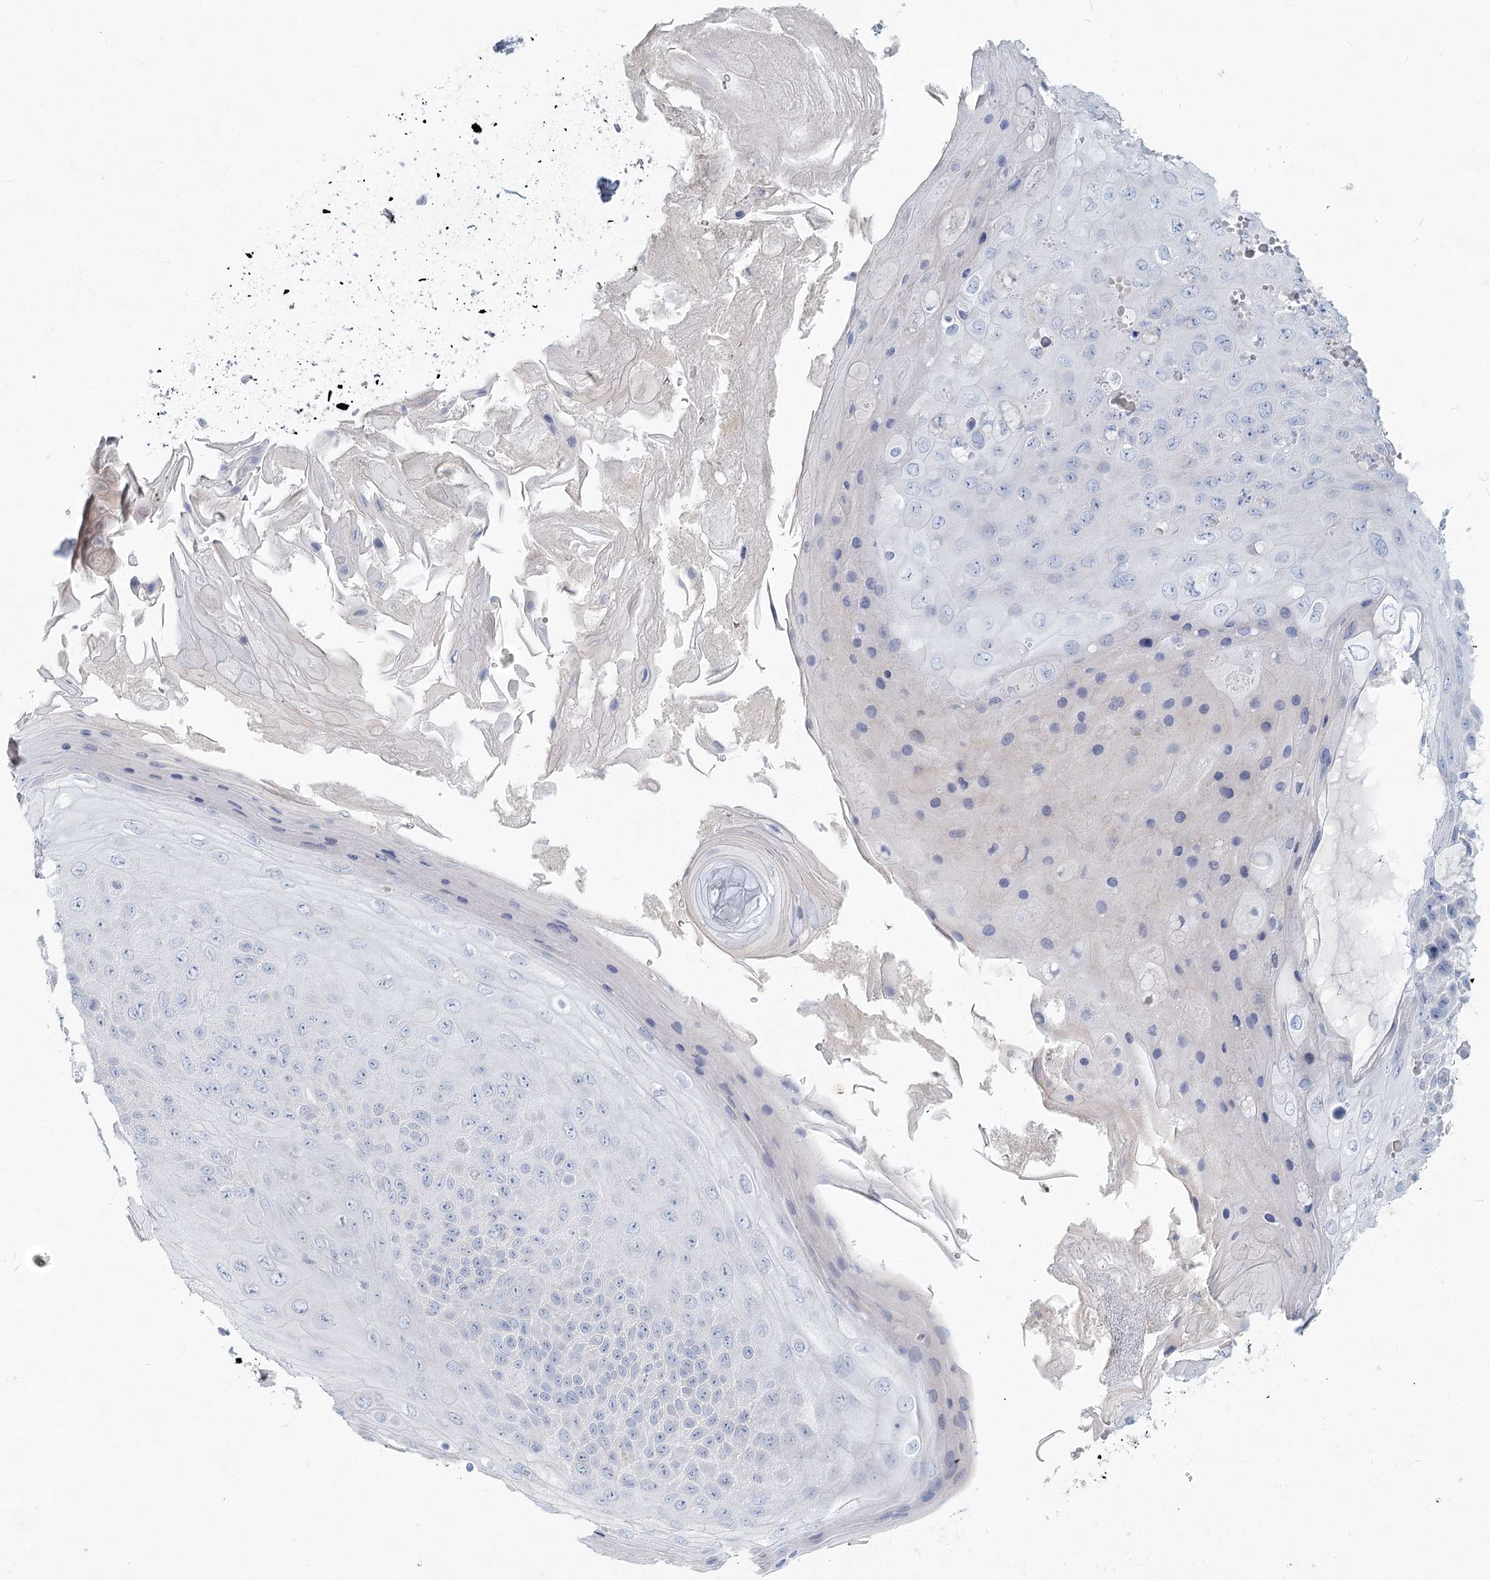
{"staining": {"intensity": "negative", "quantity": "none", "location": "none"}, "tissue": "skin cancer", "cell_type": "Tumor cells", "image_type": "cancer", "snomed": [{"axis": "morphology", "description": "Squamous cell carcinoma, NOS"}, {"axis": "topography", "description": "Skin"}], "caption": "IHC micrograph of human skin cancer (squamous cell carcinoma) stained for a protein (brown), which reveals no positivity in tumor cells. (DAB (3,3'-diaminobenzidine) immunohistochemistry (IHC) with hematoxylin counter stain).", "gene": "LRP2BP", "patient": {"sex": "female", "age": 88}}